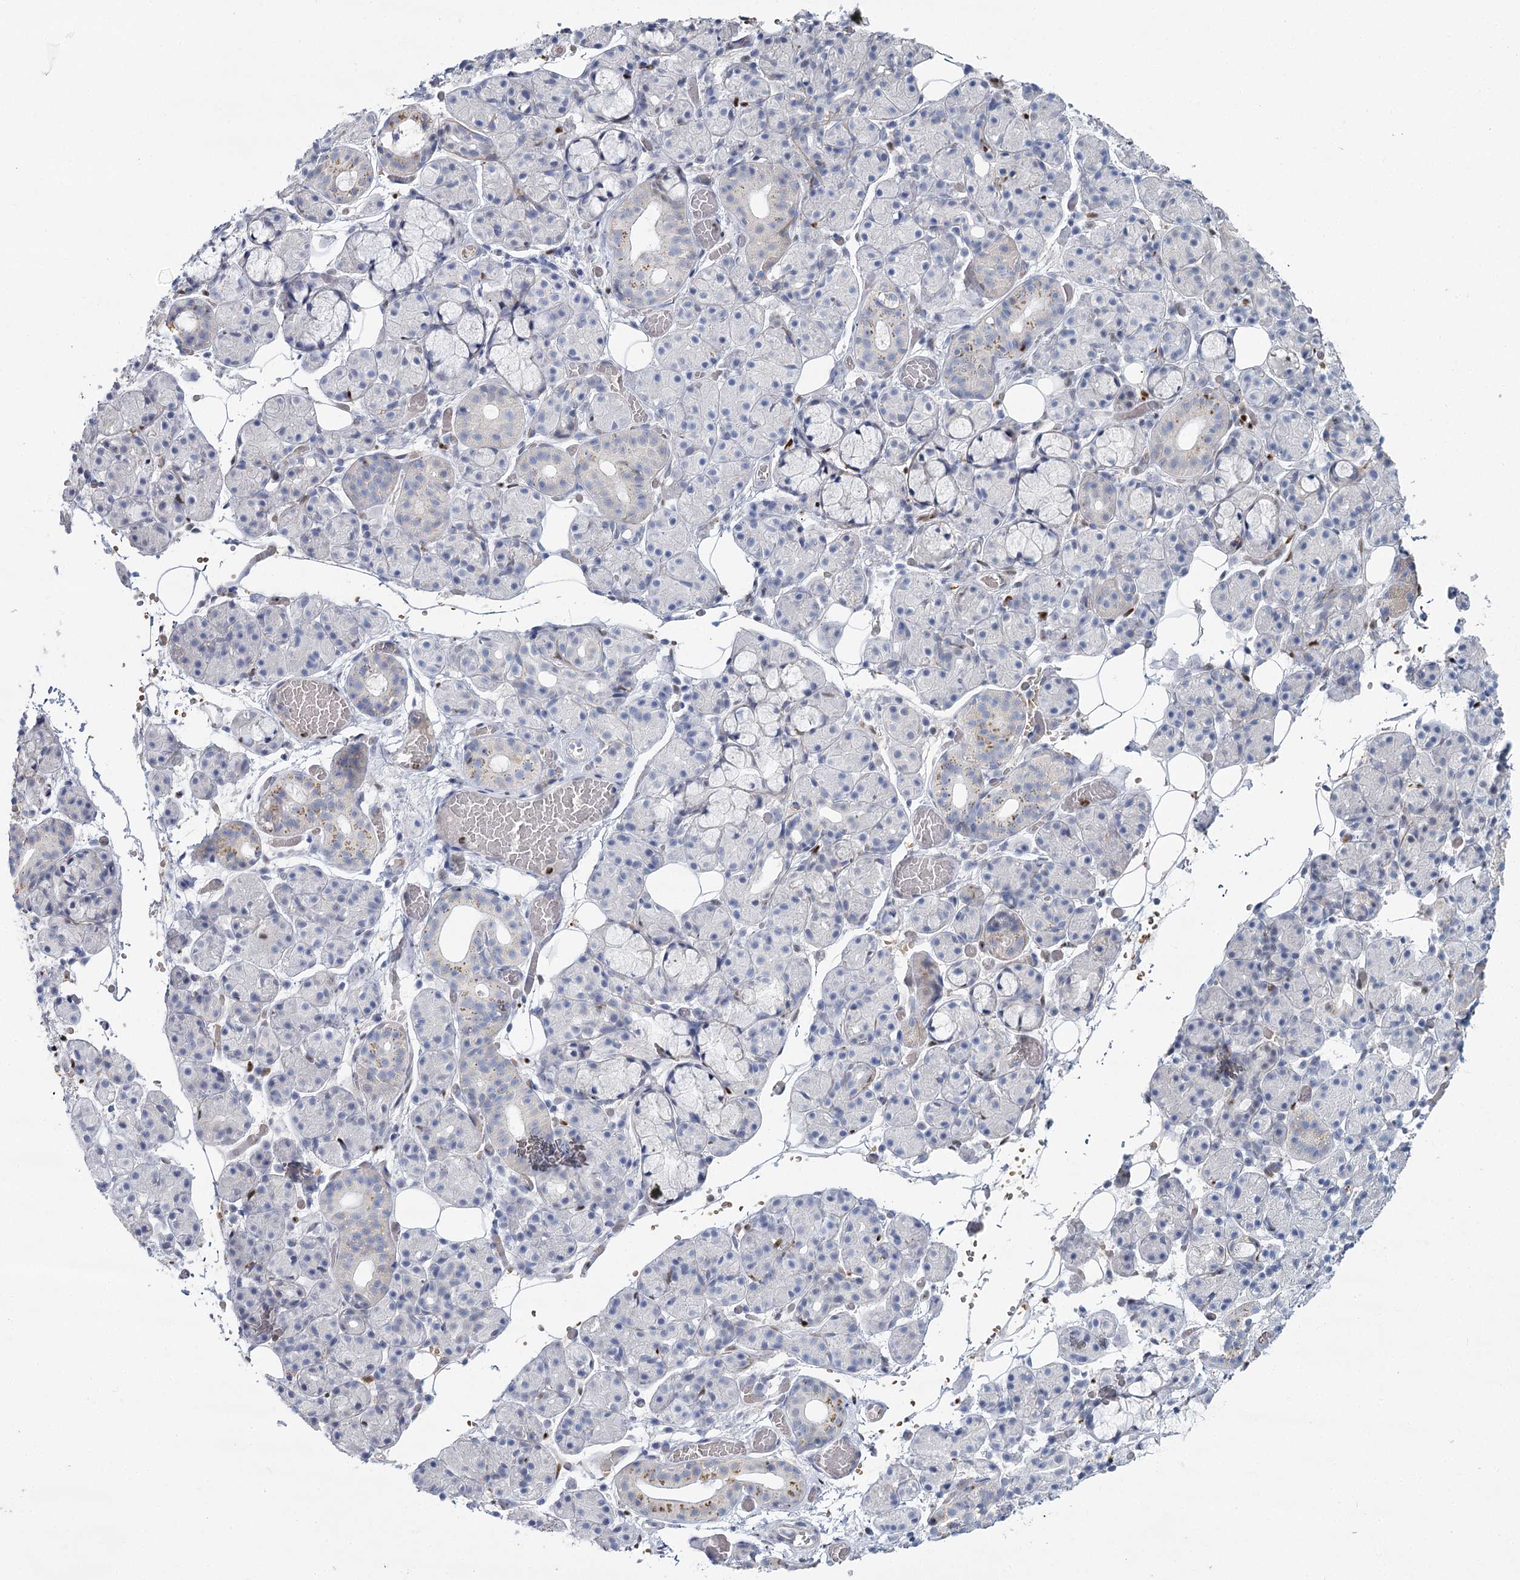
{"staining": {"intensity": "negative", "quantity": "none", "location": "none"}, "tissue": "salivary gland", "cell_type": "Glandular cells", "image_type": "normal", "snomed": [{"axis": "morphology", "description": "Normal tissue, NOS"}, {"axis": "topography", "description": "Salivary gland"}], "caption": "Immunohistochemistry (IHC) of benign human salivary gland exhibits no expression in glandular cells.", "gene": "IGSF3", "patient": {"sex": "male", "age": 63}}